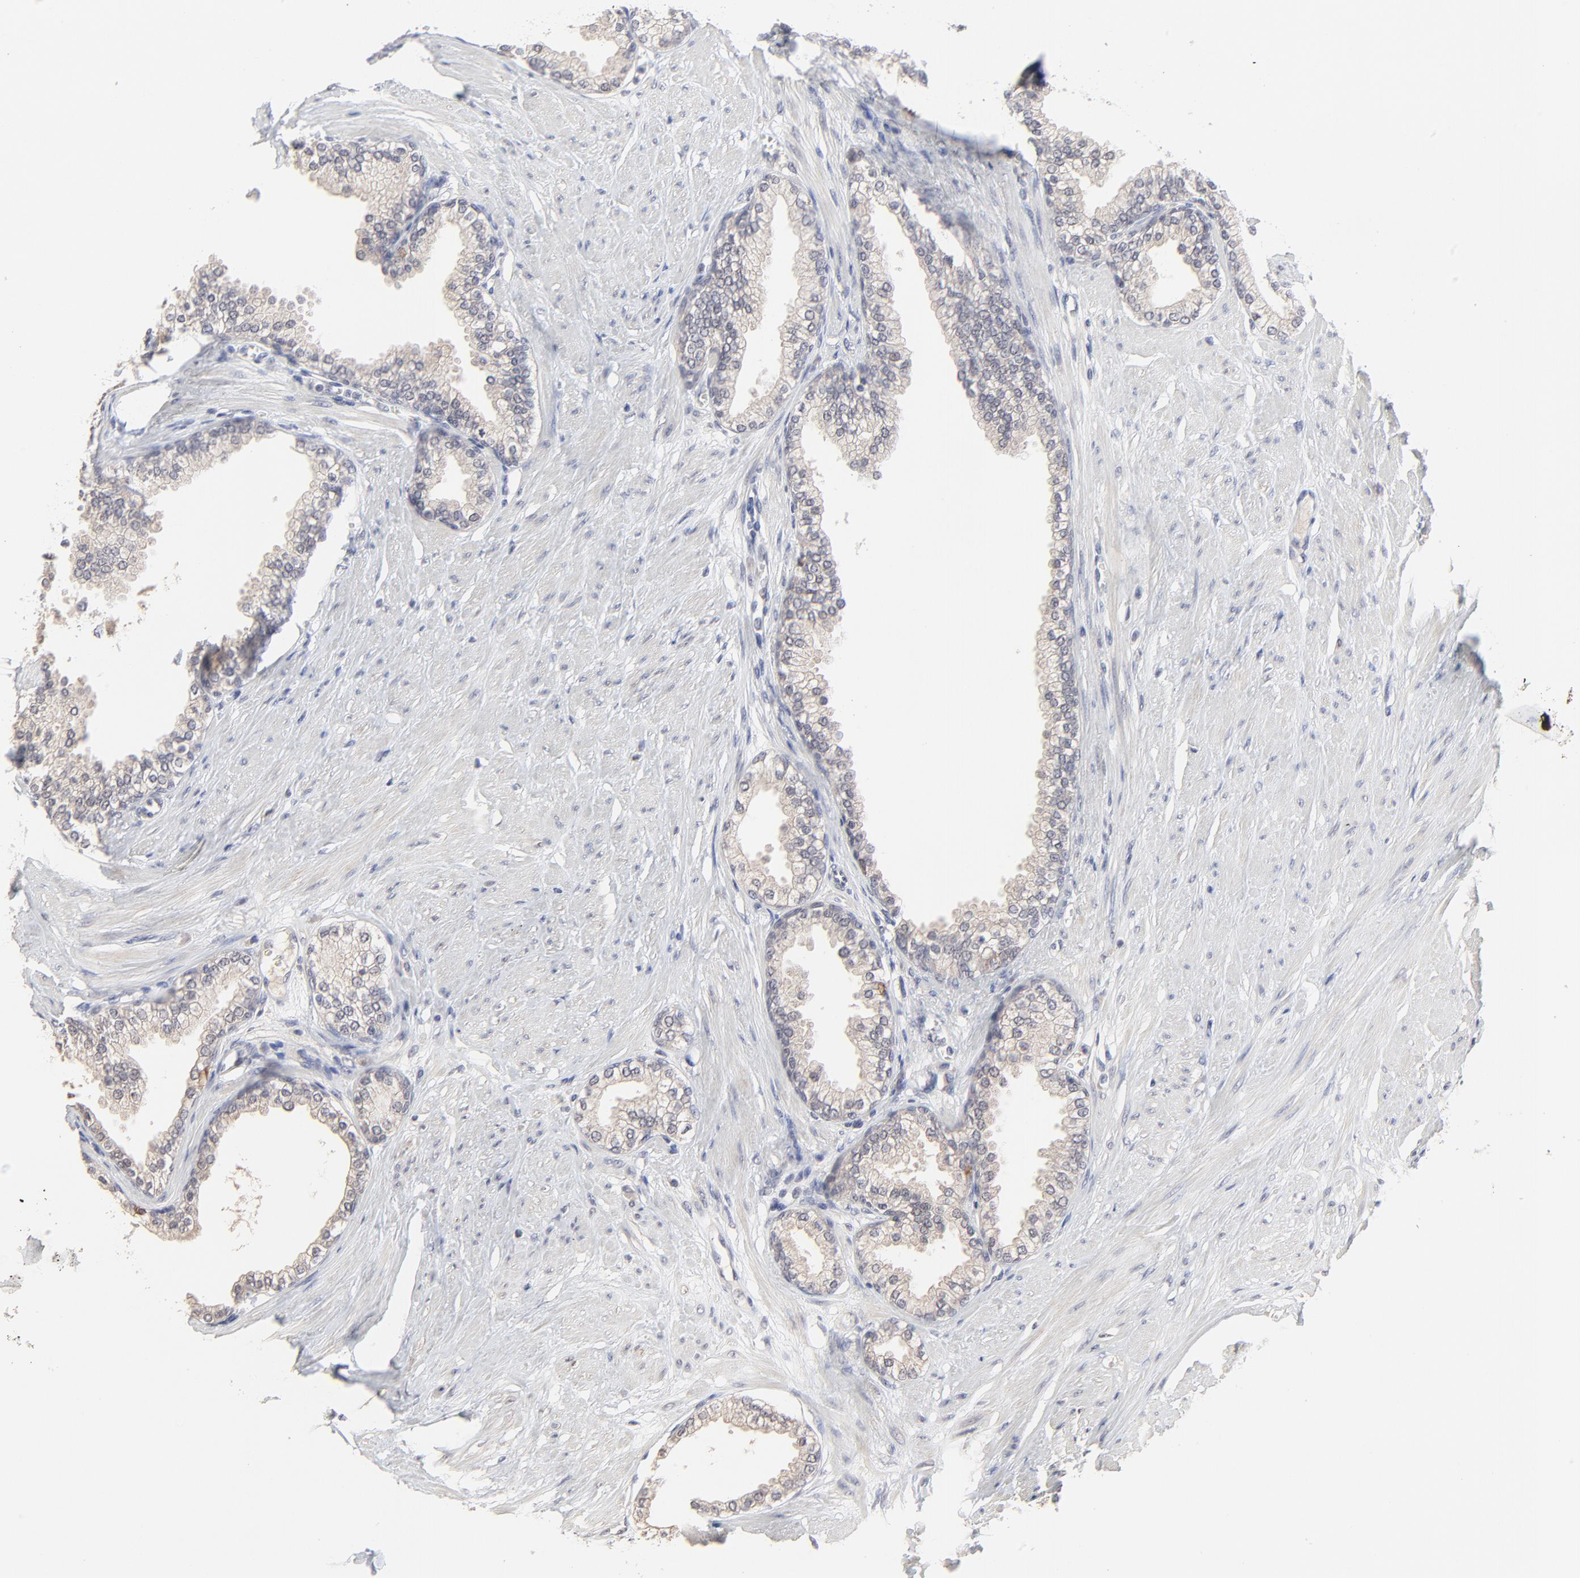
{"staining": {"intensity": "weak", "quantity": ">75%", "location": "cytoplasmic/membranous"}, "tissue": "prostate", "cell_type": "Glandular cells", "image_type": "normal", "snomed": [{"axis": "morphology", "description": "Normal tissue, NOS"}, {"axis": "topography", "description": "Prostate"}], "caption": "DAB immunohistochemical staining of normal human prostate demonstrates weak cytoplasmic/membranous protein positivity in about >75% of glandular cells. (brown staining indicates protein expression, while blue staining denotes nuclei).", "gene": "FAM199X", "patient": {"sex": "male", "age": 64}}